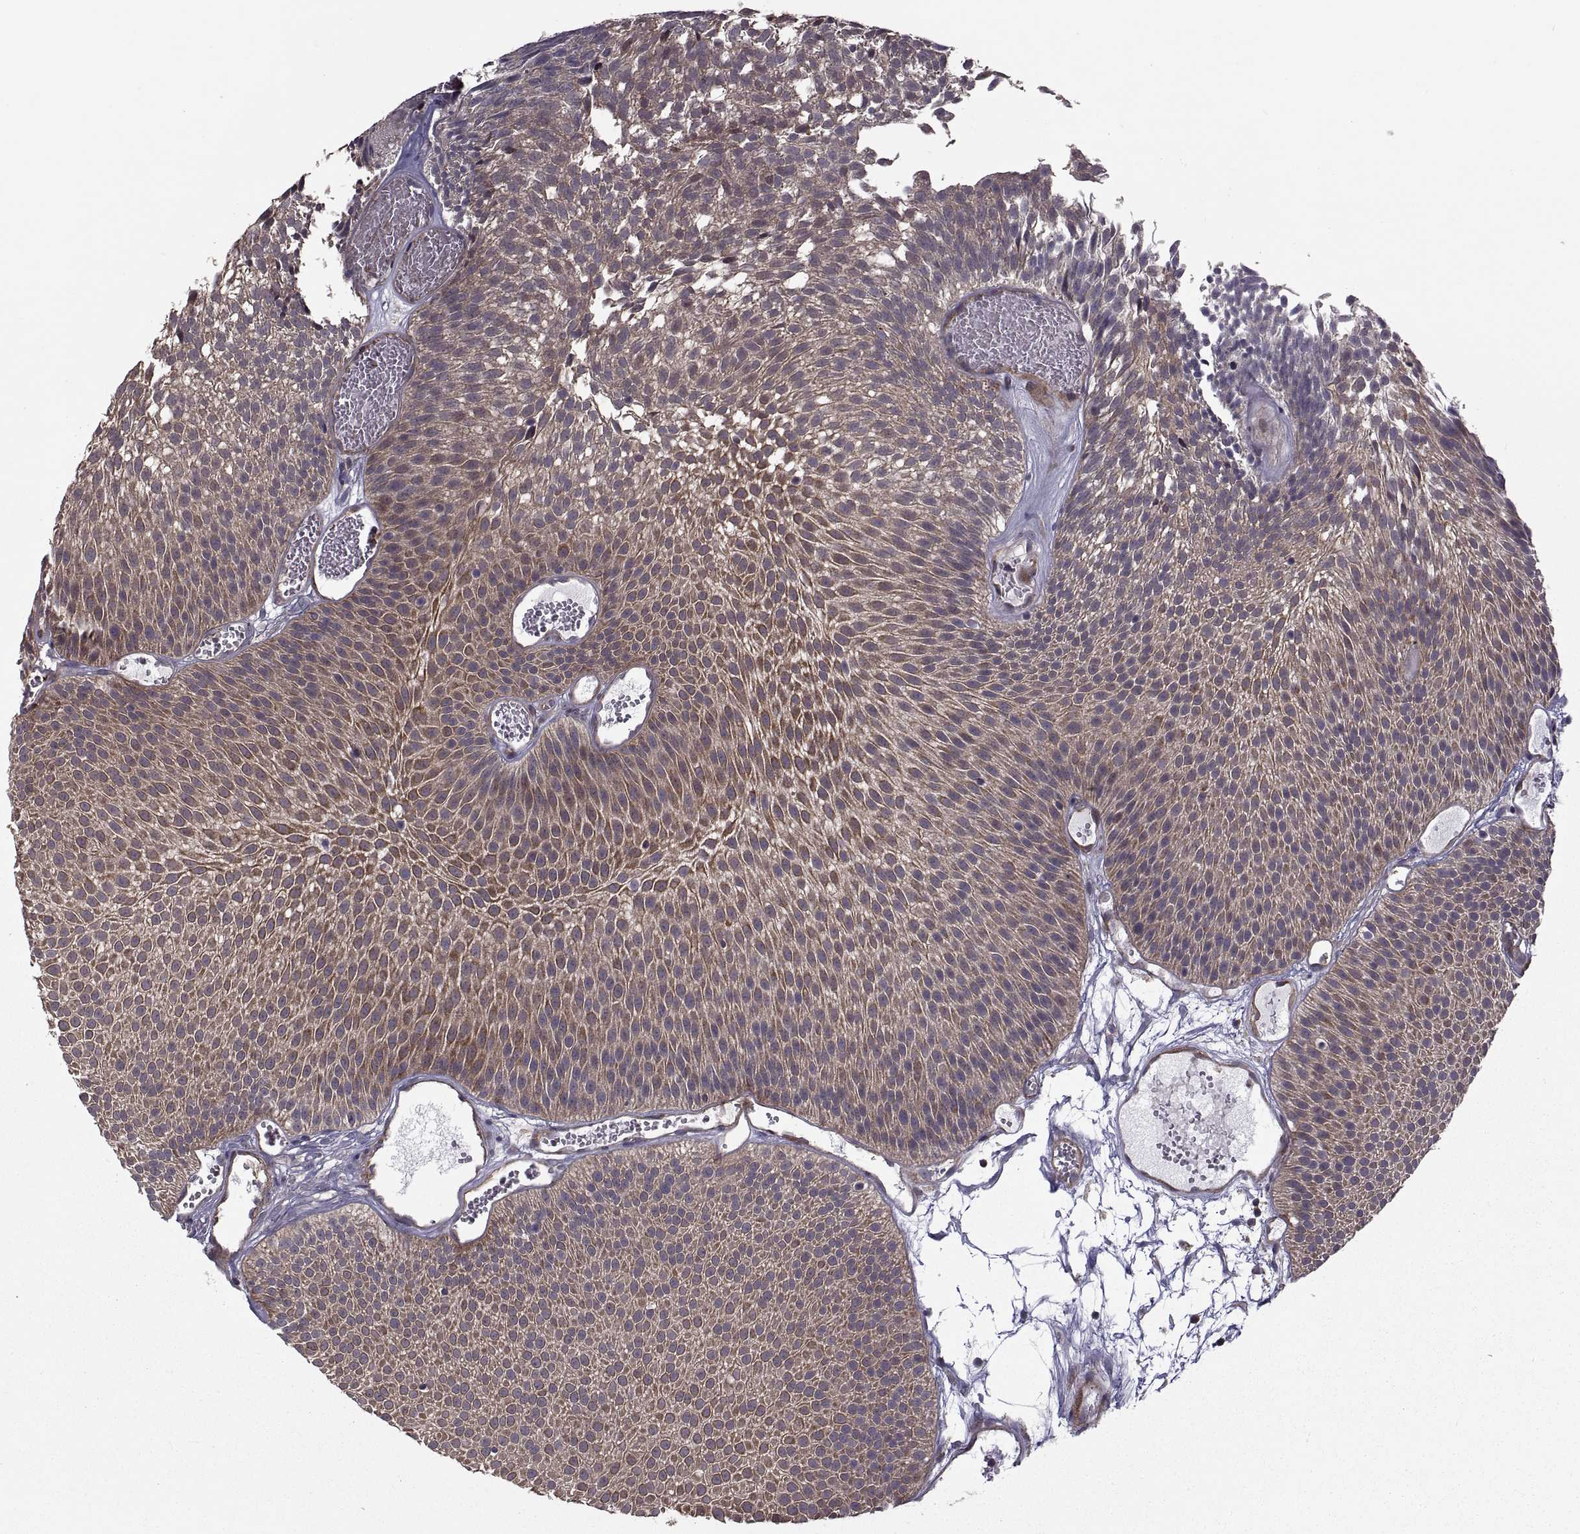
{"staining": {"intensity": "moderate", "quantity": ">75%", "location": "cytoplasmic/membranous"}, "tissue": "urothelial cancer", "cell_type": "Tumor cells", "image_type": "cancer", "snomed": [{"axis": "morphology", "description": "Urothelial carcinoma, Low grade"}, {"axis": "topography", "description": "Urinary bladder"}], "caption": "Immunohistochemistry micrograph of human urothelial carcinoma (low-grade) stained for a protein (brown), which demonstrates medium levels of moderate cytoplasmic/membranous staining in about >75% of tumor cells.", "gene": "PMM2", "patient": {"sex": "male", "age": 52}}